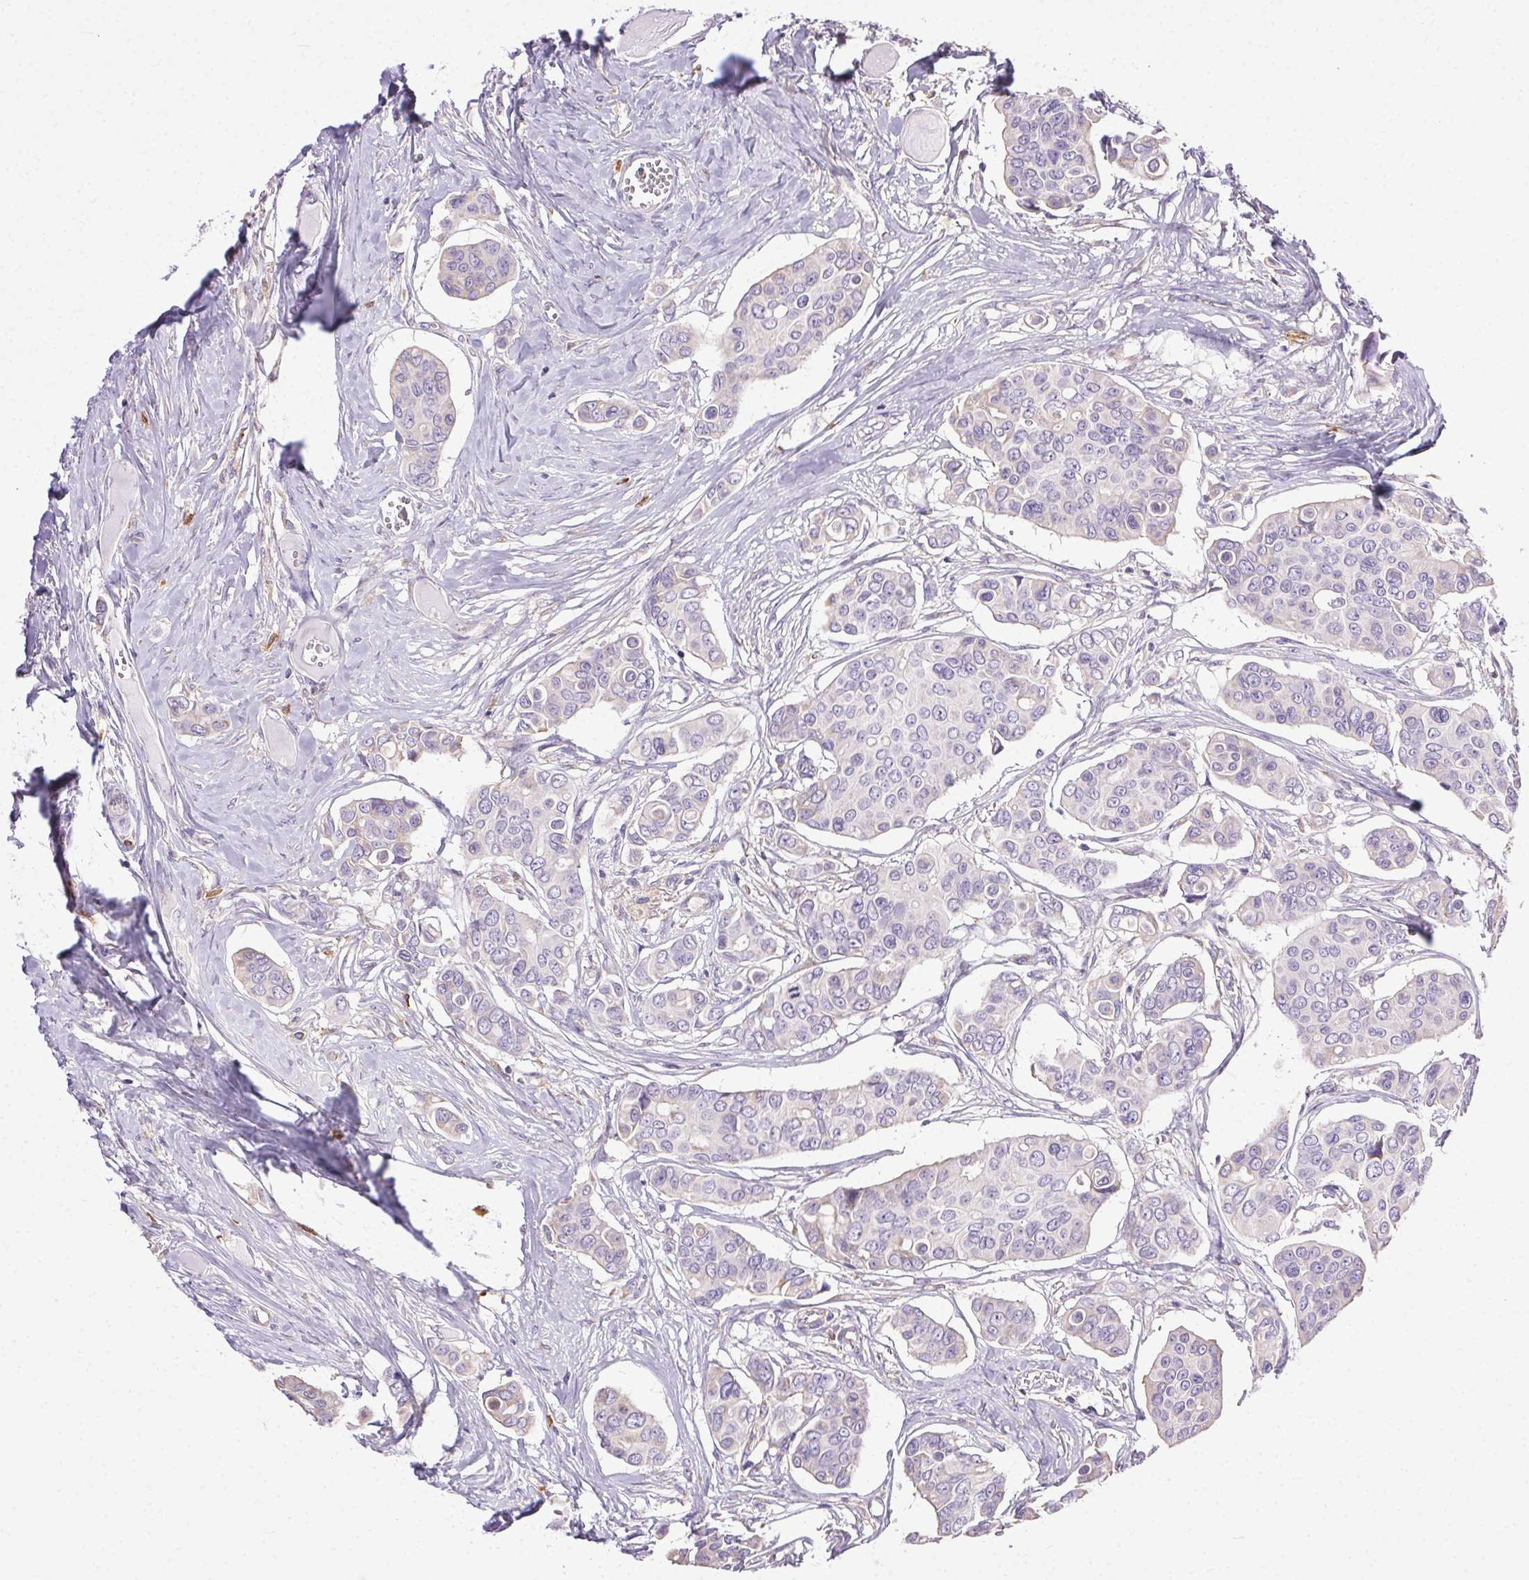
{"staining": {"intensity": "negative", "quantity": "none", "location": "none"}, "tissue": "breast cancer", "cell_type": "Tumor cells", "image_type": "cancer", "snomed": [{"axis": "morphology", "description": "Duct carcinoma"}, {"axis": "topography", "description": "Breast"}], "caption": "Breast cancer stained for a protein using IHC exhibits no expression tumor cells.", "gene": "SNX31", "patient": {"sex": "female", "age": 54}}